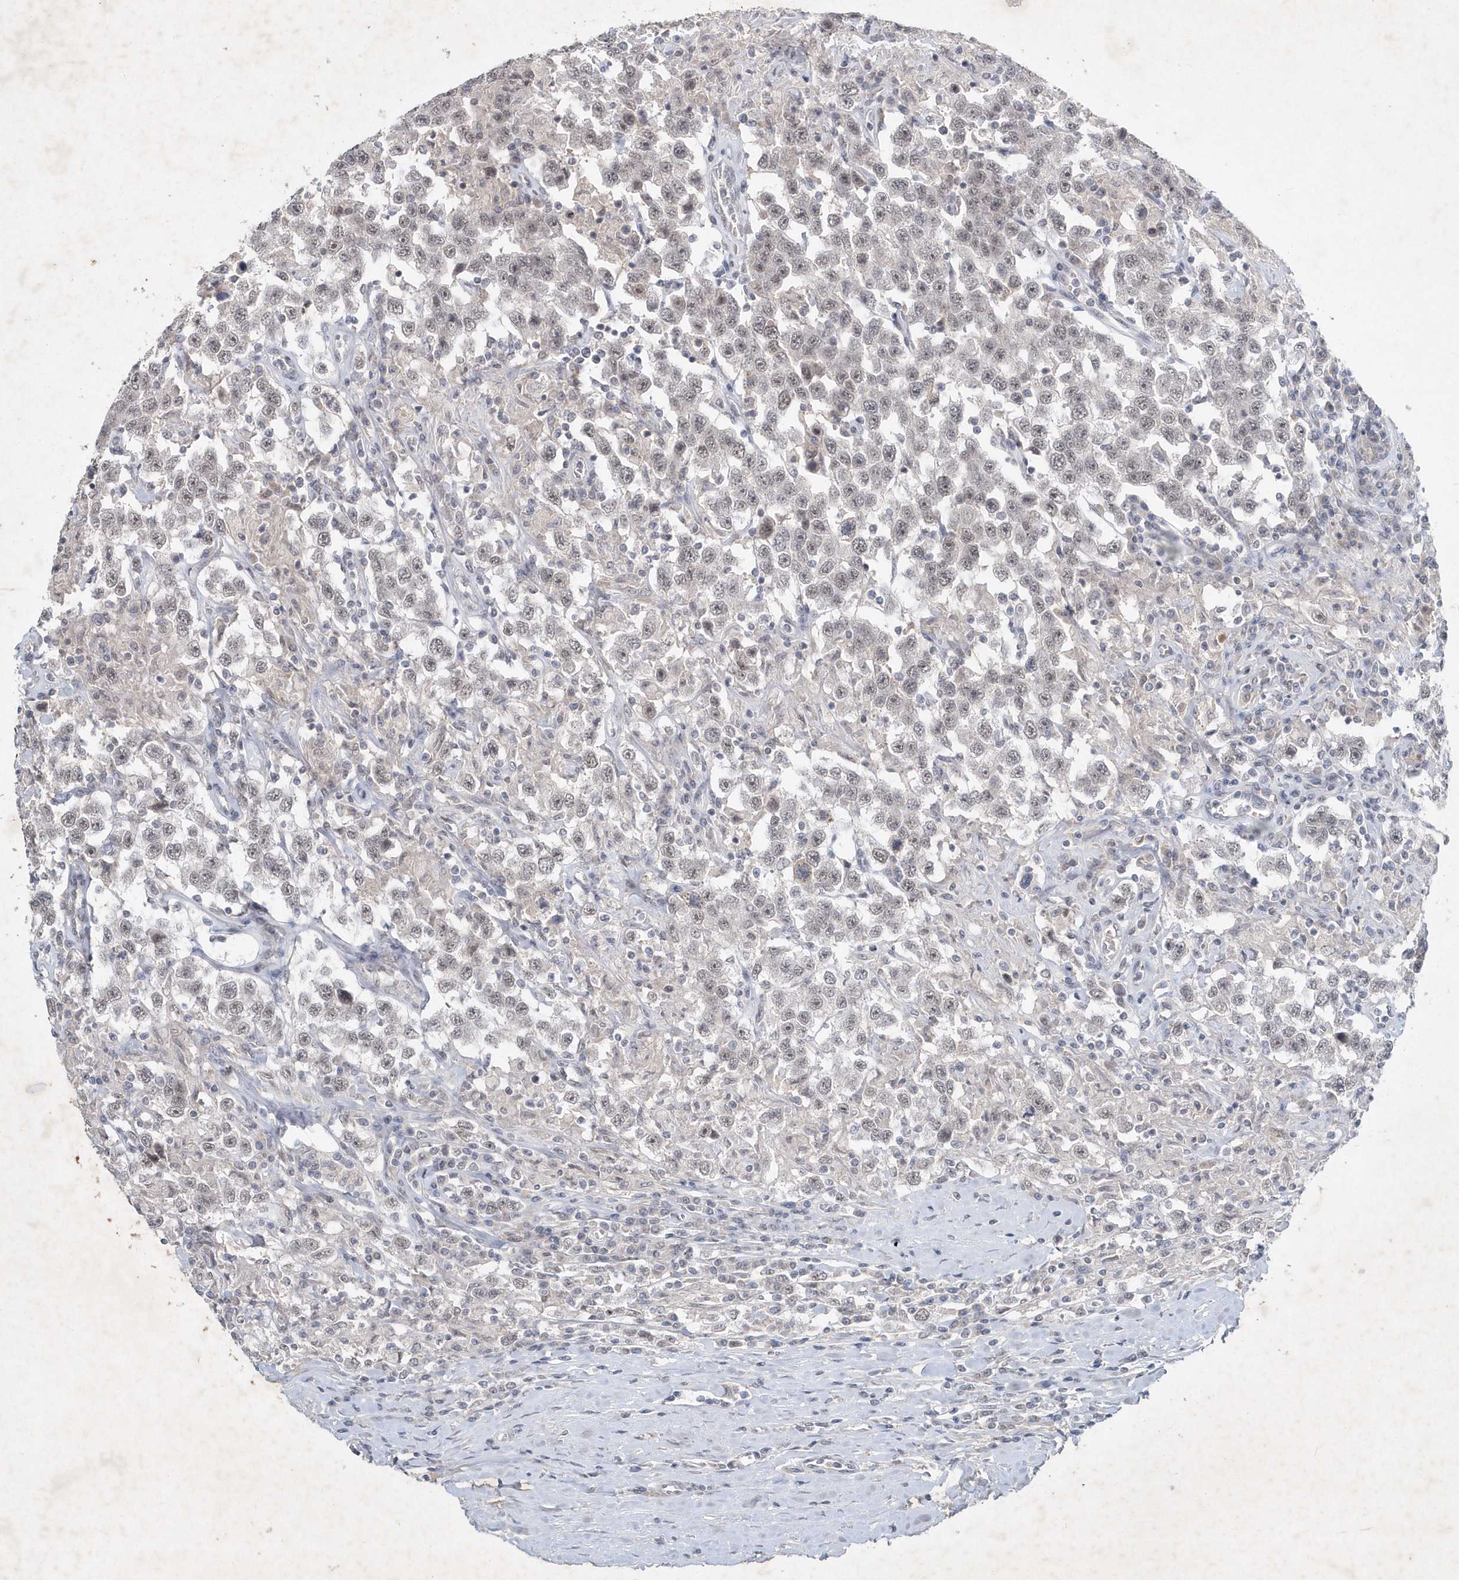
{"staining": {"intensity": "negative", "quantity": "none", "location": "none"}, "tissue": "testis cancer", "cell_type": "Tumor cells", "image_type": "cancer", "snomed": [{"axis": "morphology", "description": "Seminoma, NOS"}, {"axis": "topography", "description": "Testis"}], "caption": "Photomicrograph shows no significant protein staining in tumor cells of testis seminoma.", "gene": "ZBTB9", "patient": {"sex": "male", "age": 41}}